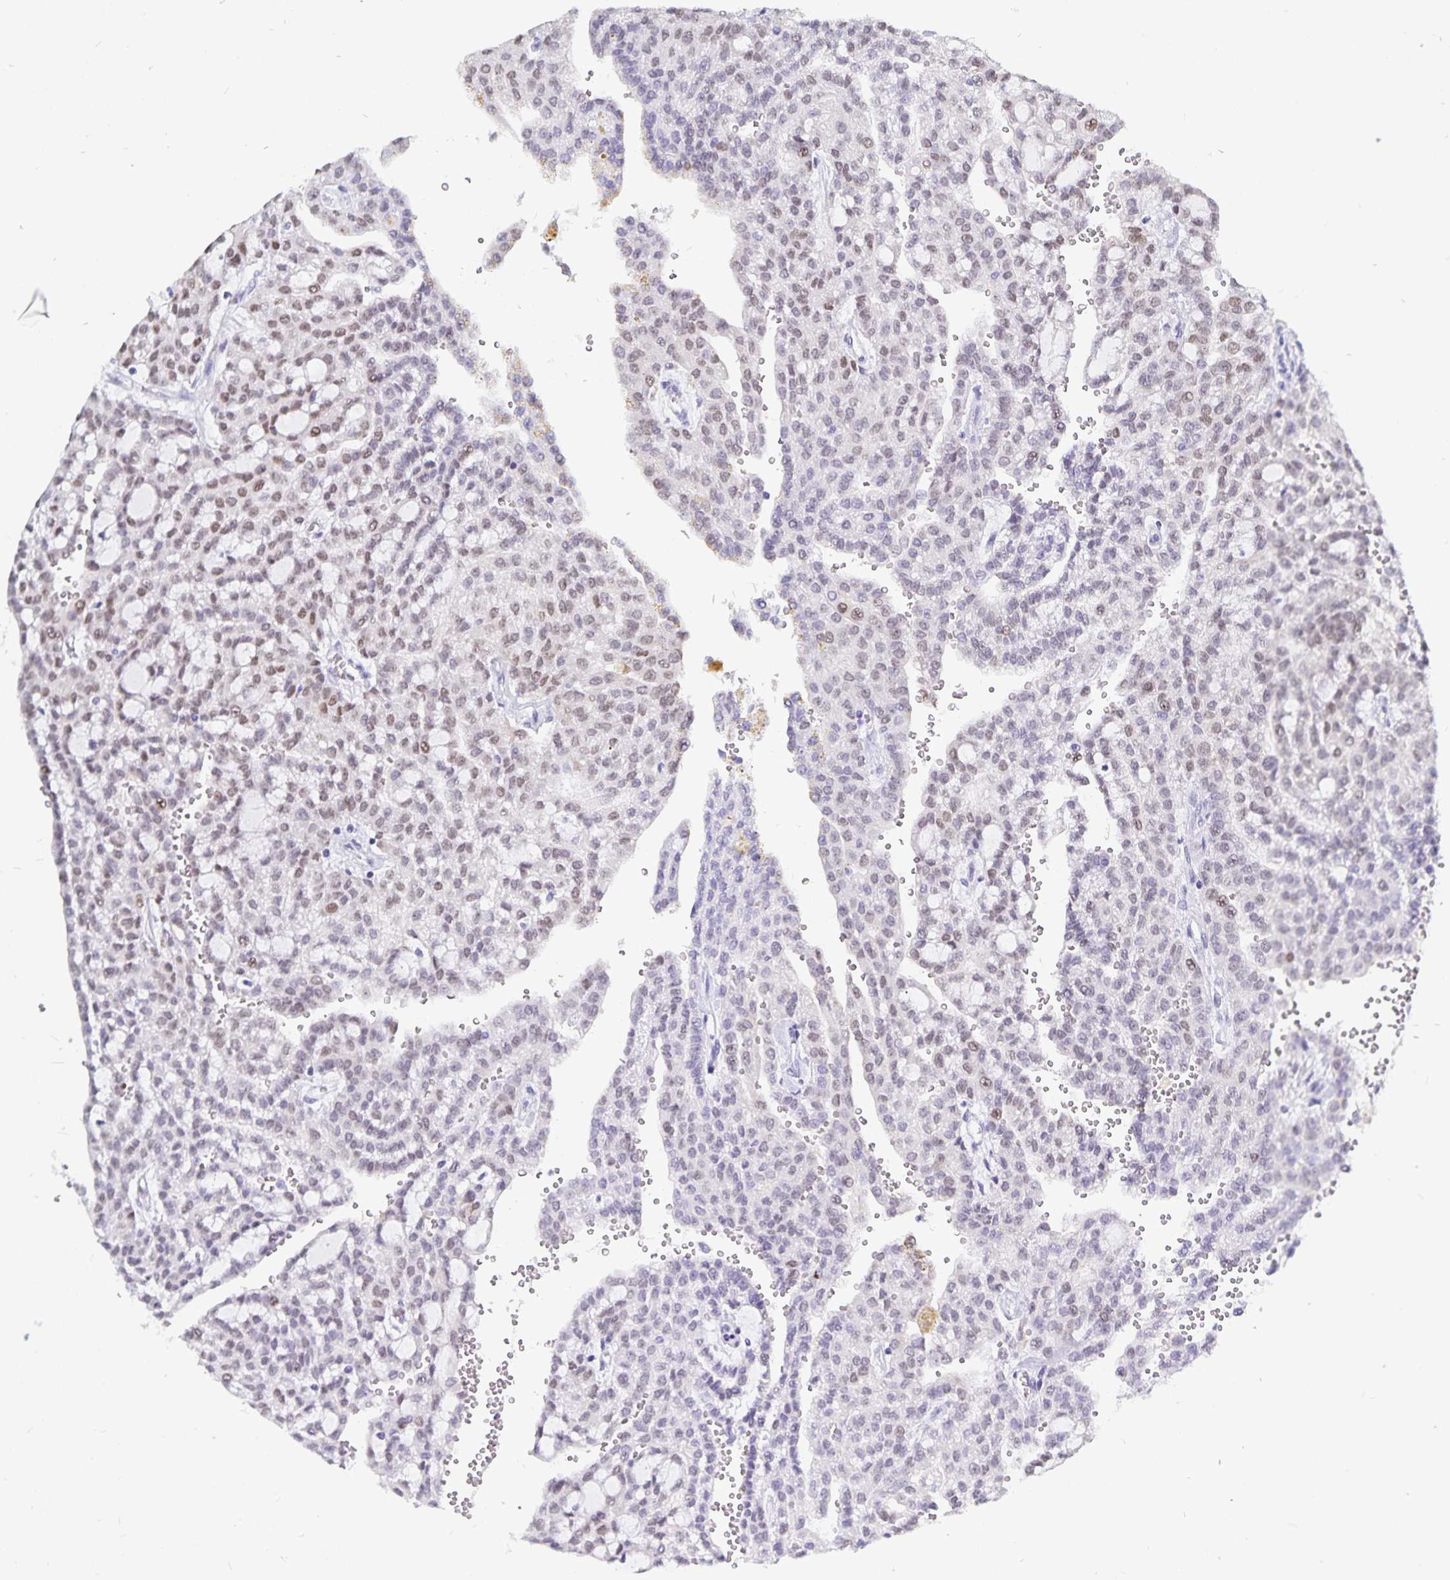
{"staining": {"intensity": "weak", "quantity": "25%-75%", "location": "nuclear"}, "tissue": "renal cancer", "cell_type": "Tumor cells", "image_type": "cancer", "snomed": [{"axis": "morphology", "description": "Adenocarcinoma, NOS"}, {"axis": "topography", "description": "Kidney"}], "caption": "The photomicrograph exhibits staining of adenocarcinoma (renal), revealing weak nuclear protein positivity (brown color) within tumor cells. Nuclei are stained in blue.", "gene": "HMGB3", "patient": {"sex": "male", "age": 63}}